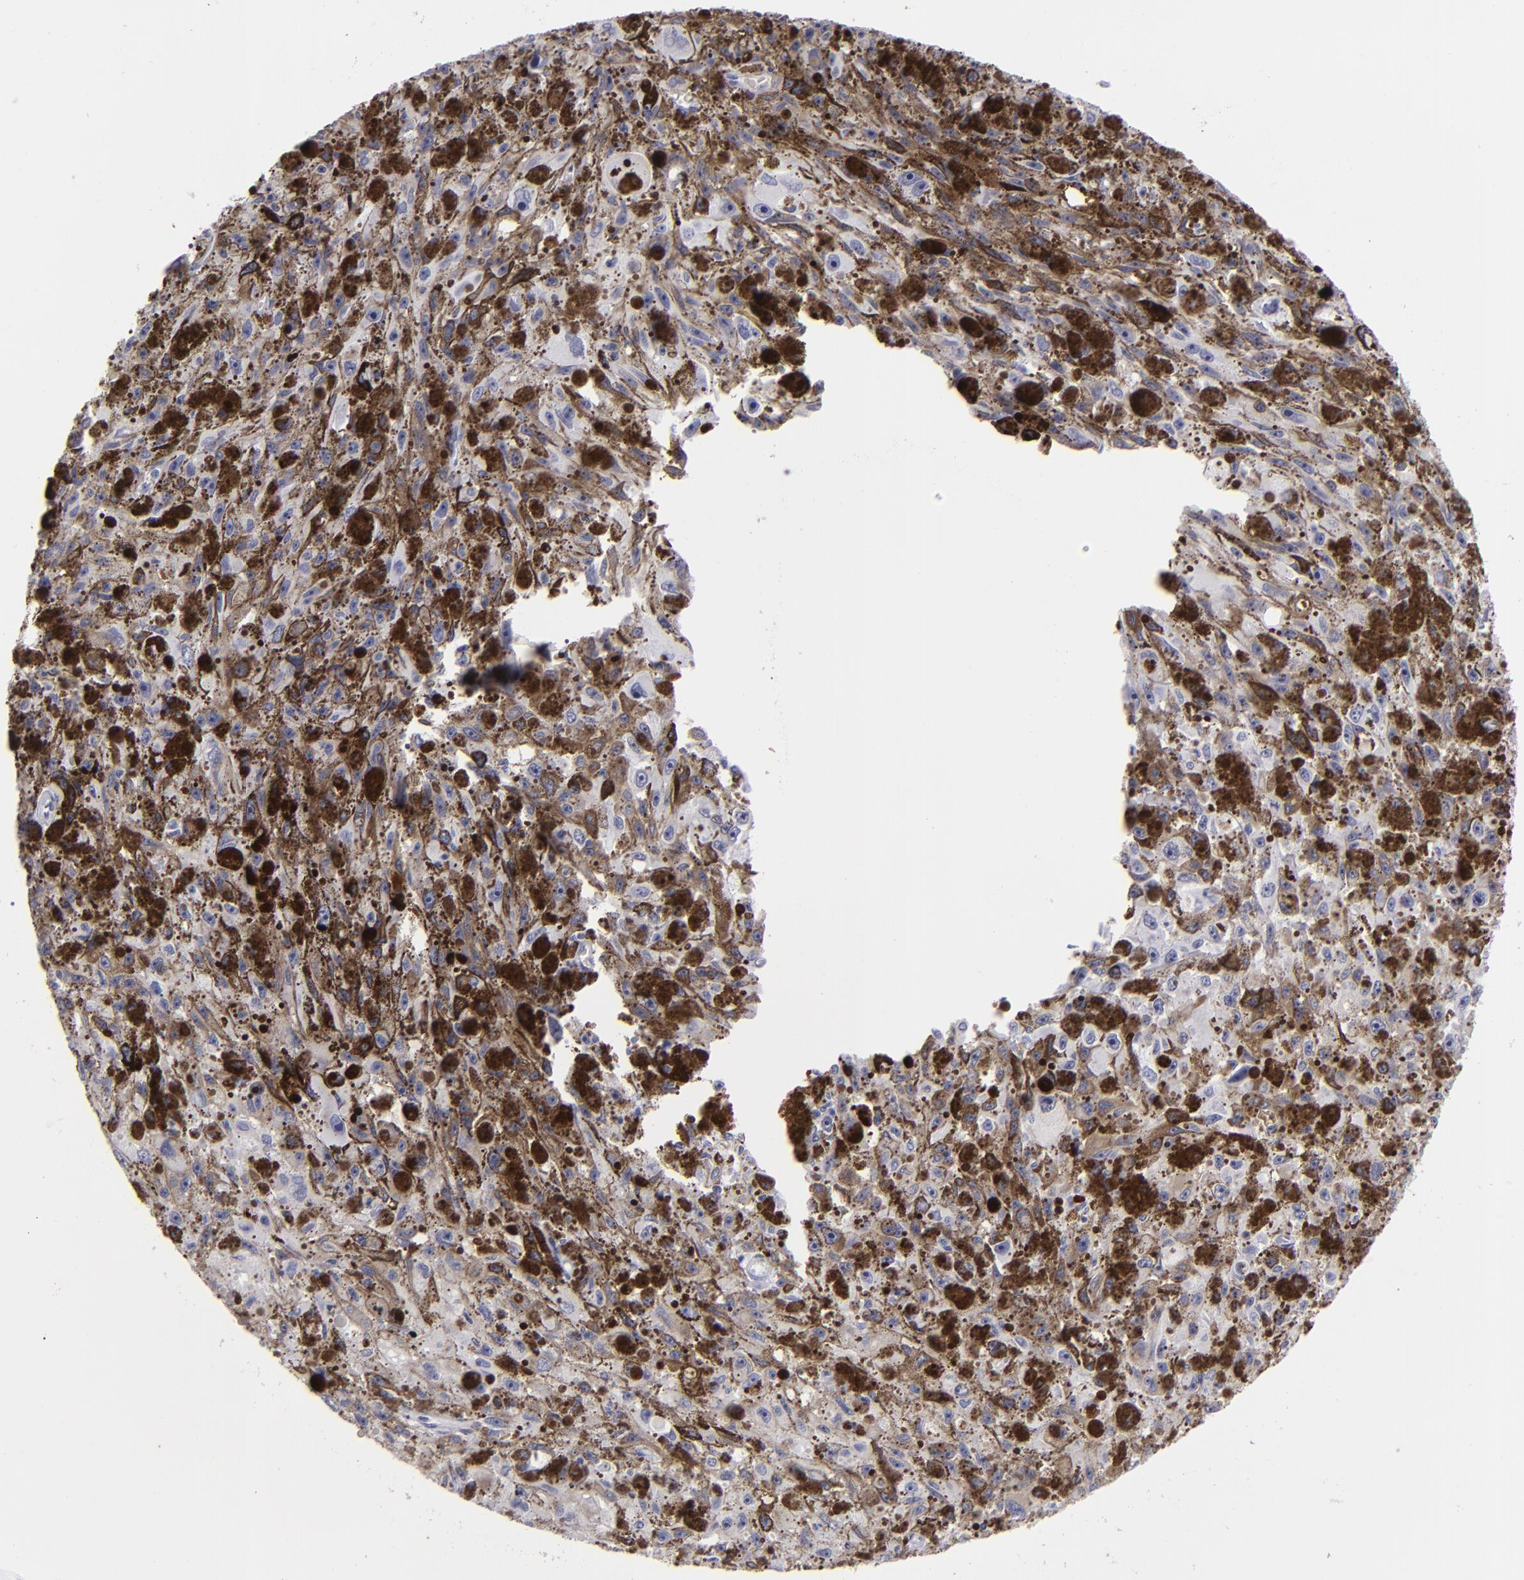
{"staining": {"intensity": "moderate", "quantity": "25%-75%", "location": "cytoplasmic/membranous"}, "tissue": "melanoma", "cell_type": "Tumor cells", "image_type": "cancer", "snomed": [{"axis": "morphology", "description": "Malignant melanoma, NOS"}, {"axis": "topography", "description": "Skin"}], "caption": "Malignant melanoma stained with DAB (3,3'-diaminobenzidine) immunohistochemistry (IHC) displays medium levels of moderate cytoplasmic/membranous expression in about 25%-75% of tumor cells.", "gene": "C9", "patient": {"sex": "female", "age": 104}}